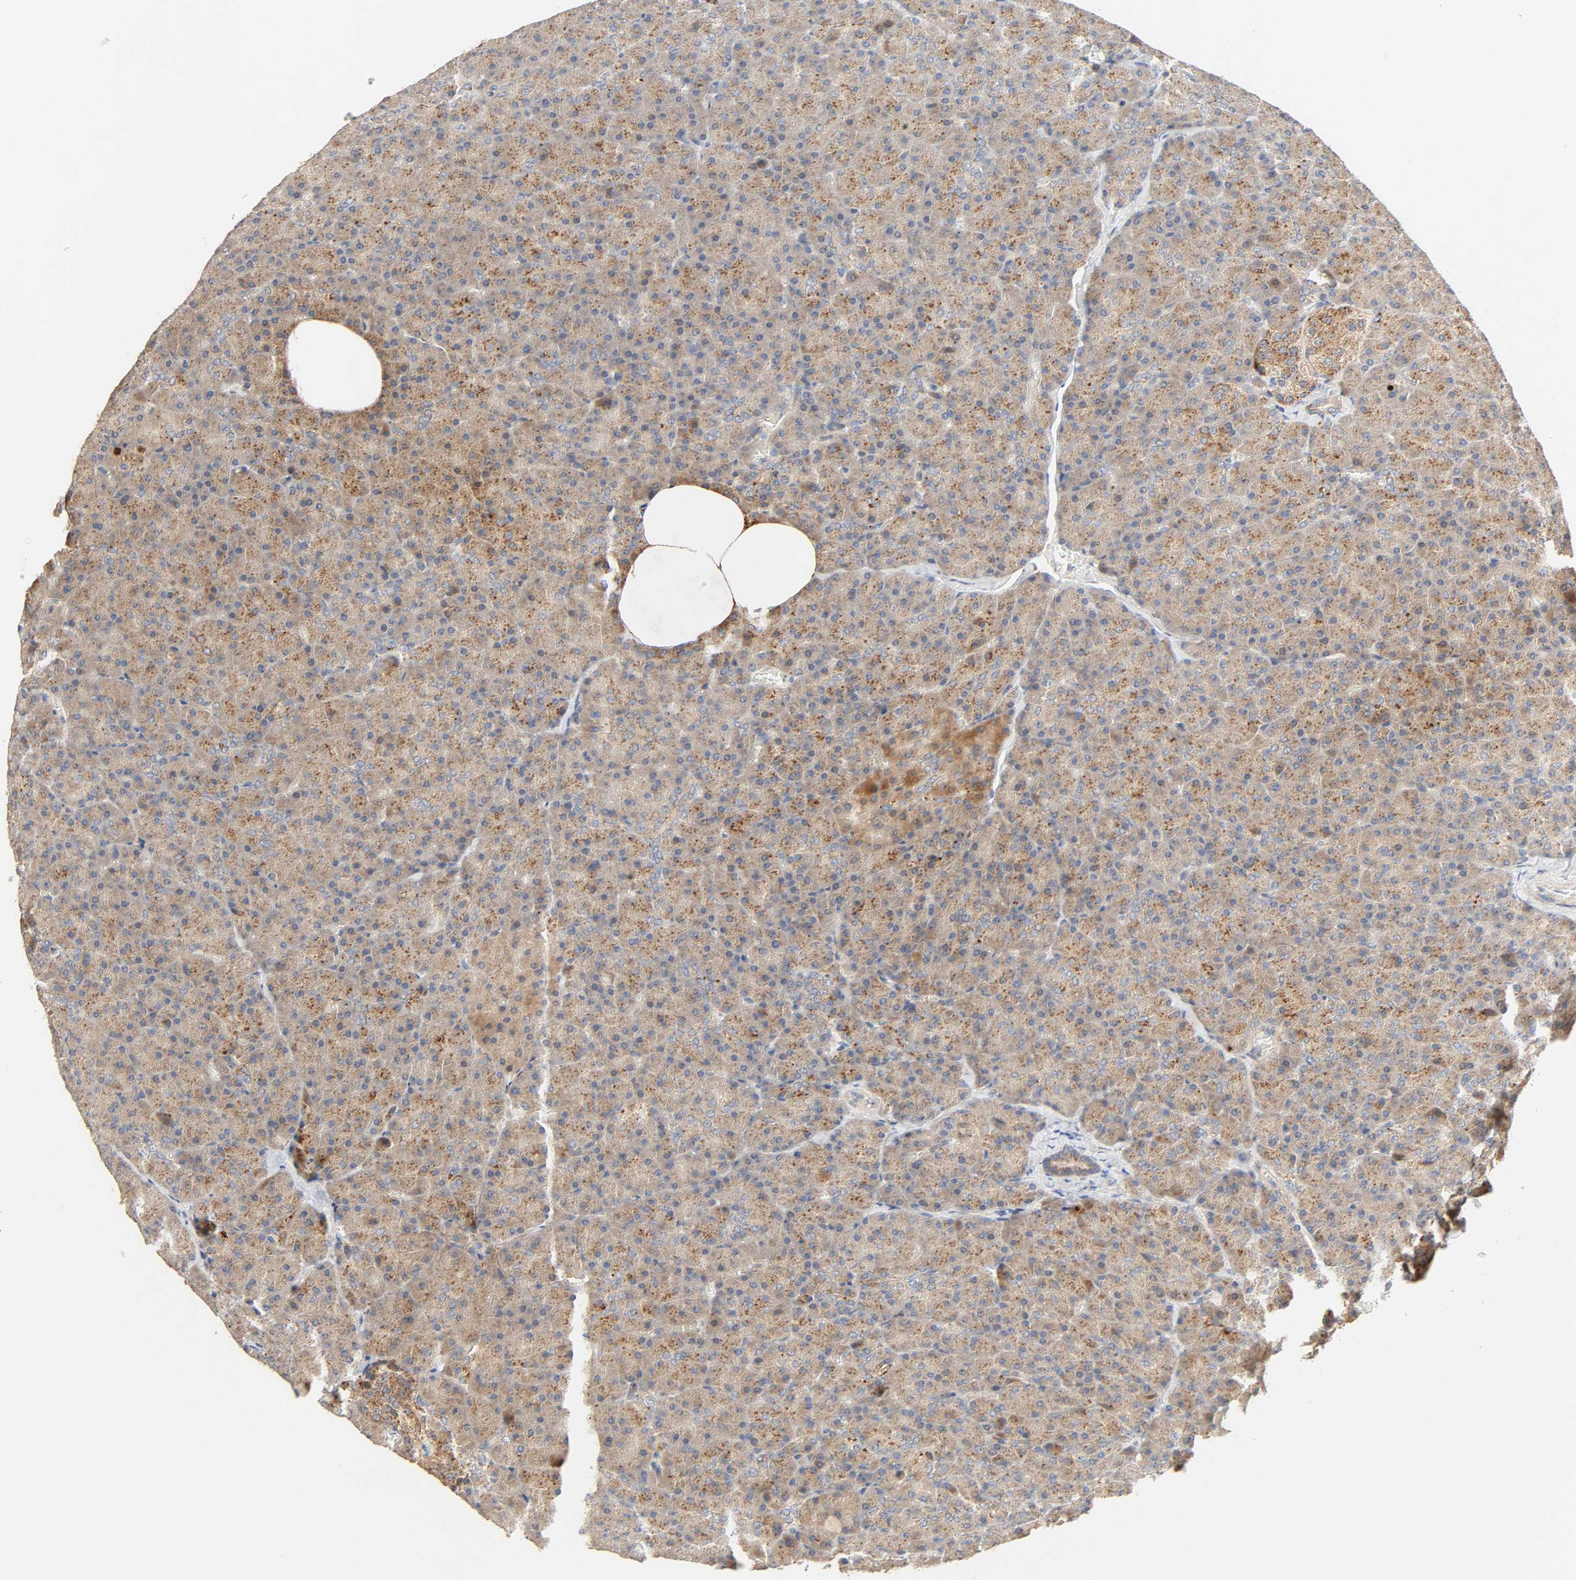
{"staining": {"intensity": "moderate", "quantity": ">75%", "location": "cytoplasmic/membranous"}, "tissue": "pancreas", "cell_type": "Exocrine glandular cells", "image_type": "normal", "snomed": [{"axis": "morphology", "description": "Normal tissue, NOS"}, {"axis": "topography", "description": "Pancreas"}], "caption": "Immunohistochemical staining of normal human pancreas displays medium levels of moderate cytoplasmic/membranous staining in about >75% of exocrine glandular cells.", "gene": "MAPK6", "patient": {"sex": "female", "age": 35}}